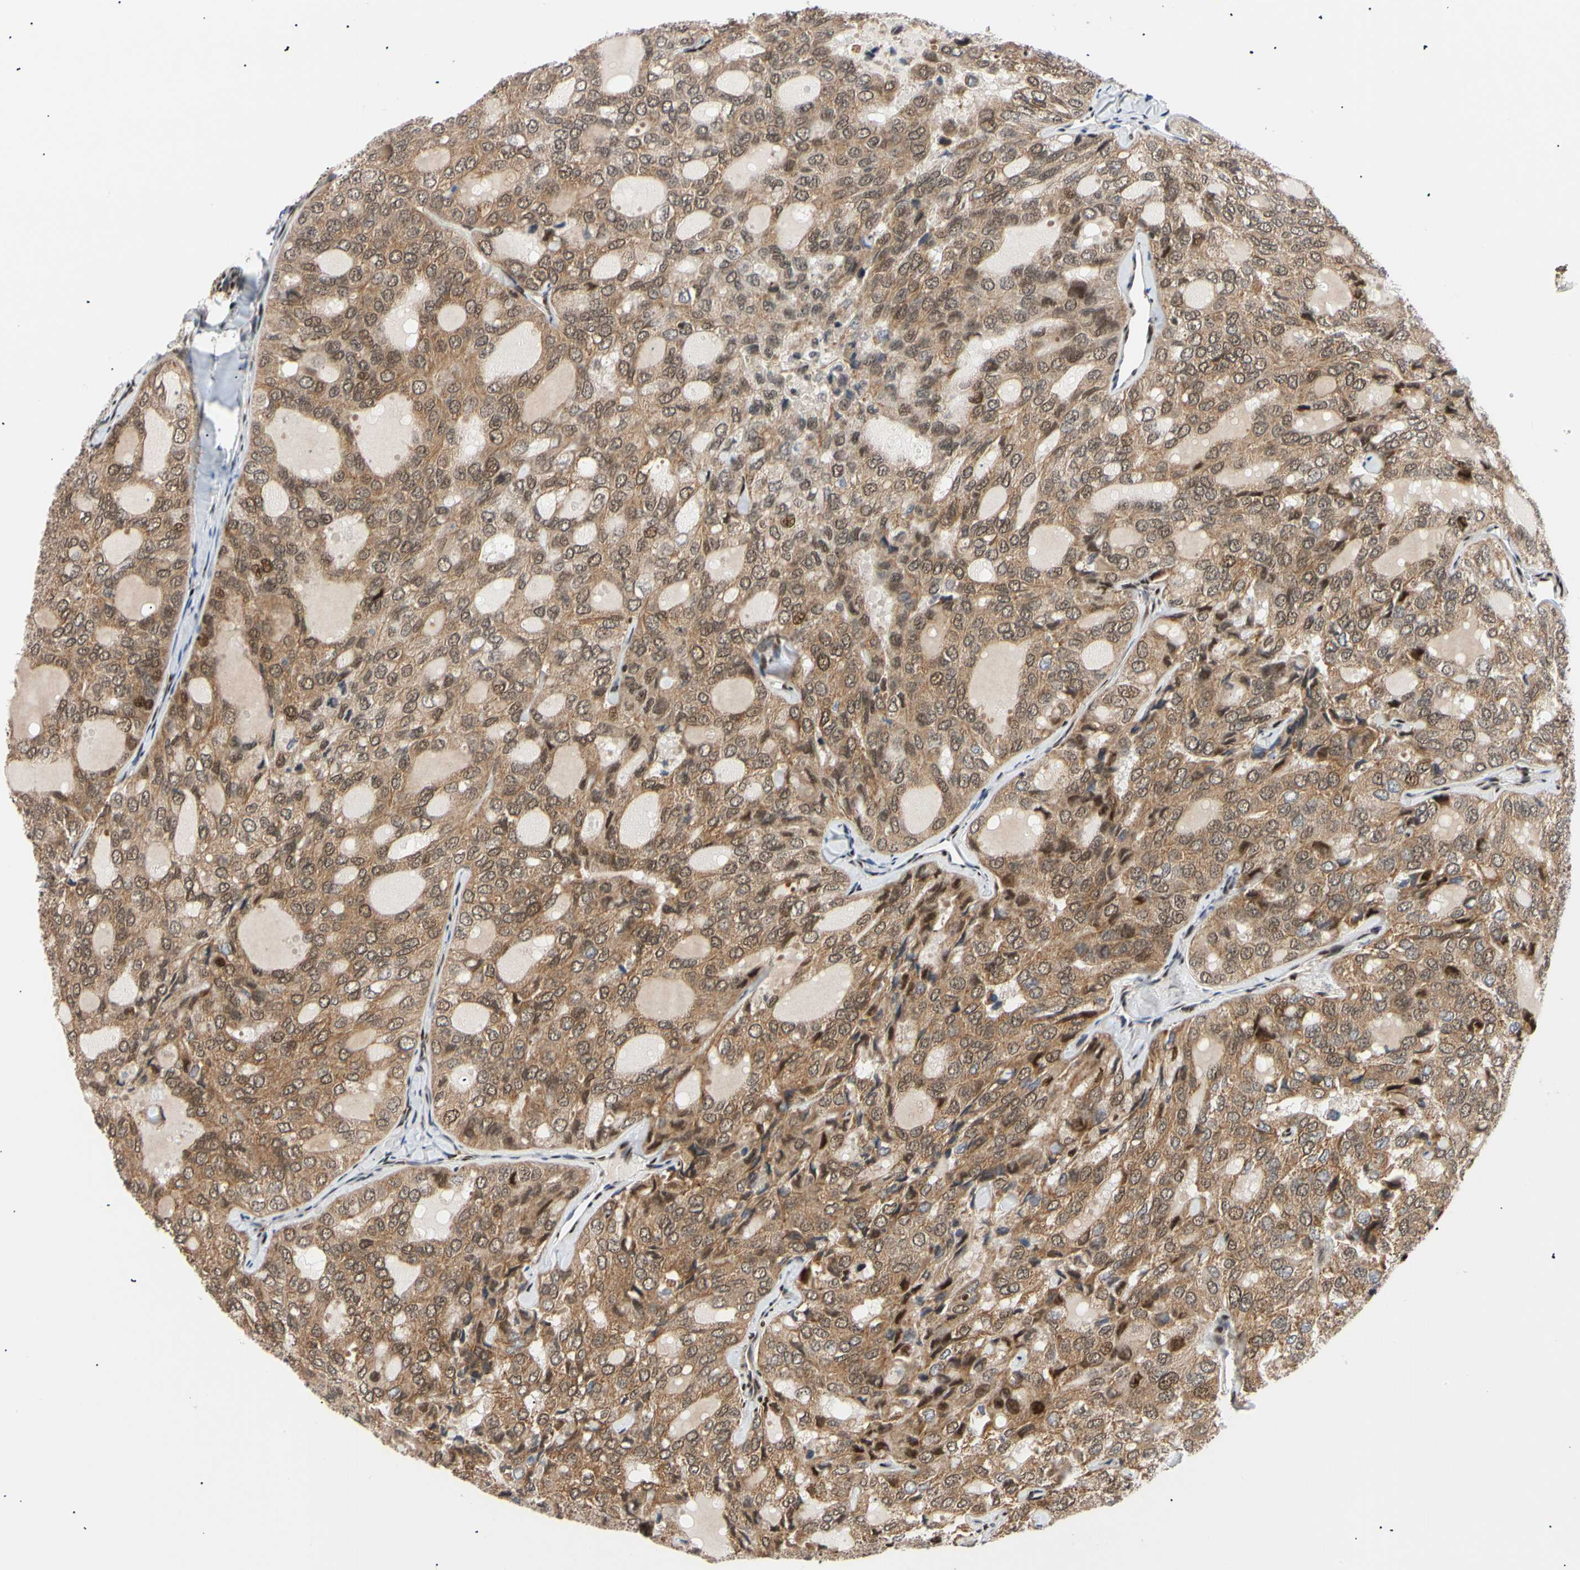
{"staining": {"intensity": "moderate", "quantity": ">75%", "location": "cytoplasmic/membranous"}, "tissue": "thyroid cancer", "cell_type": "Tumor cells", "image_type": "cancer", "snomed": [{"axis": "morphology", "description": "Follicular adenoma carcinoma, NOS"}, {"axis": "topography", "description": "Thyroid gland"}], "caption": "This histopathology image displays IHC staining of thyroid follicular adenoma carcinoma, with medium moderate cytoplasmic/membranous staining in about >75% of tumor cells.", "gene": "E2F1", "patient": {"sex": "male", "age": 75}}